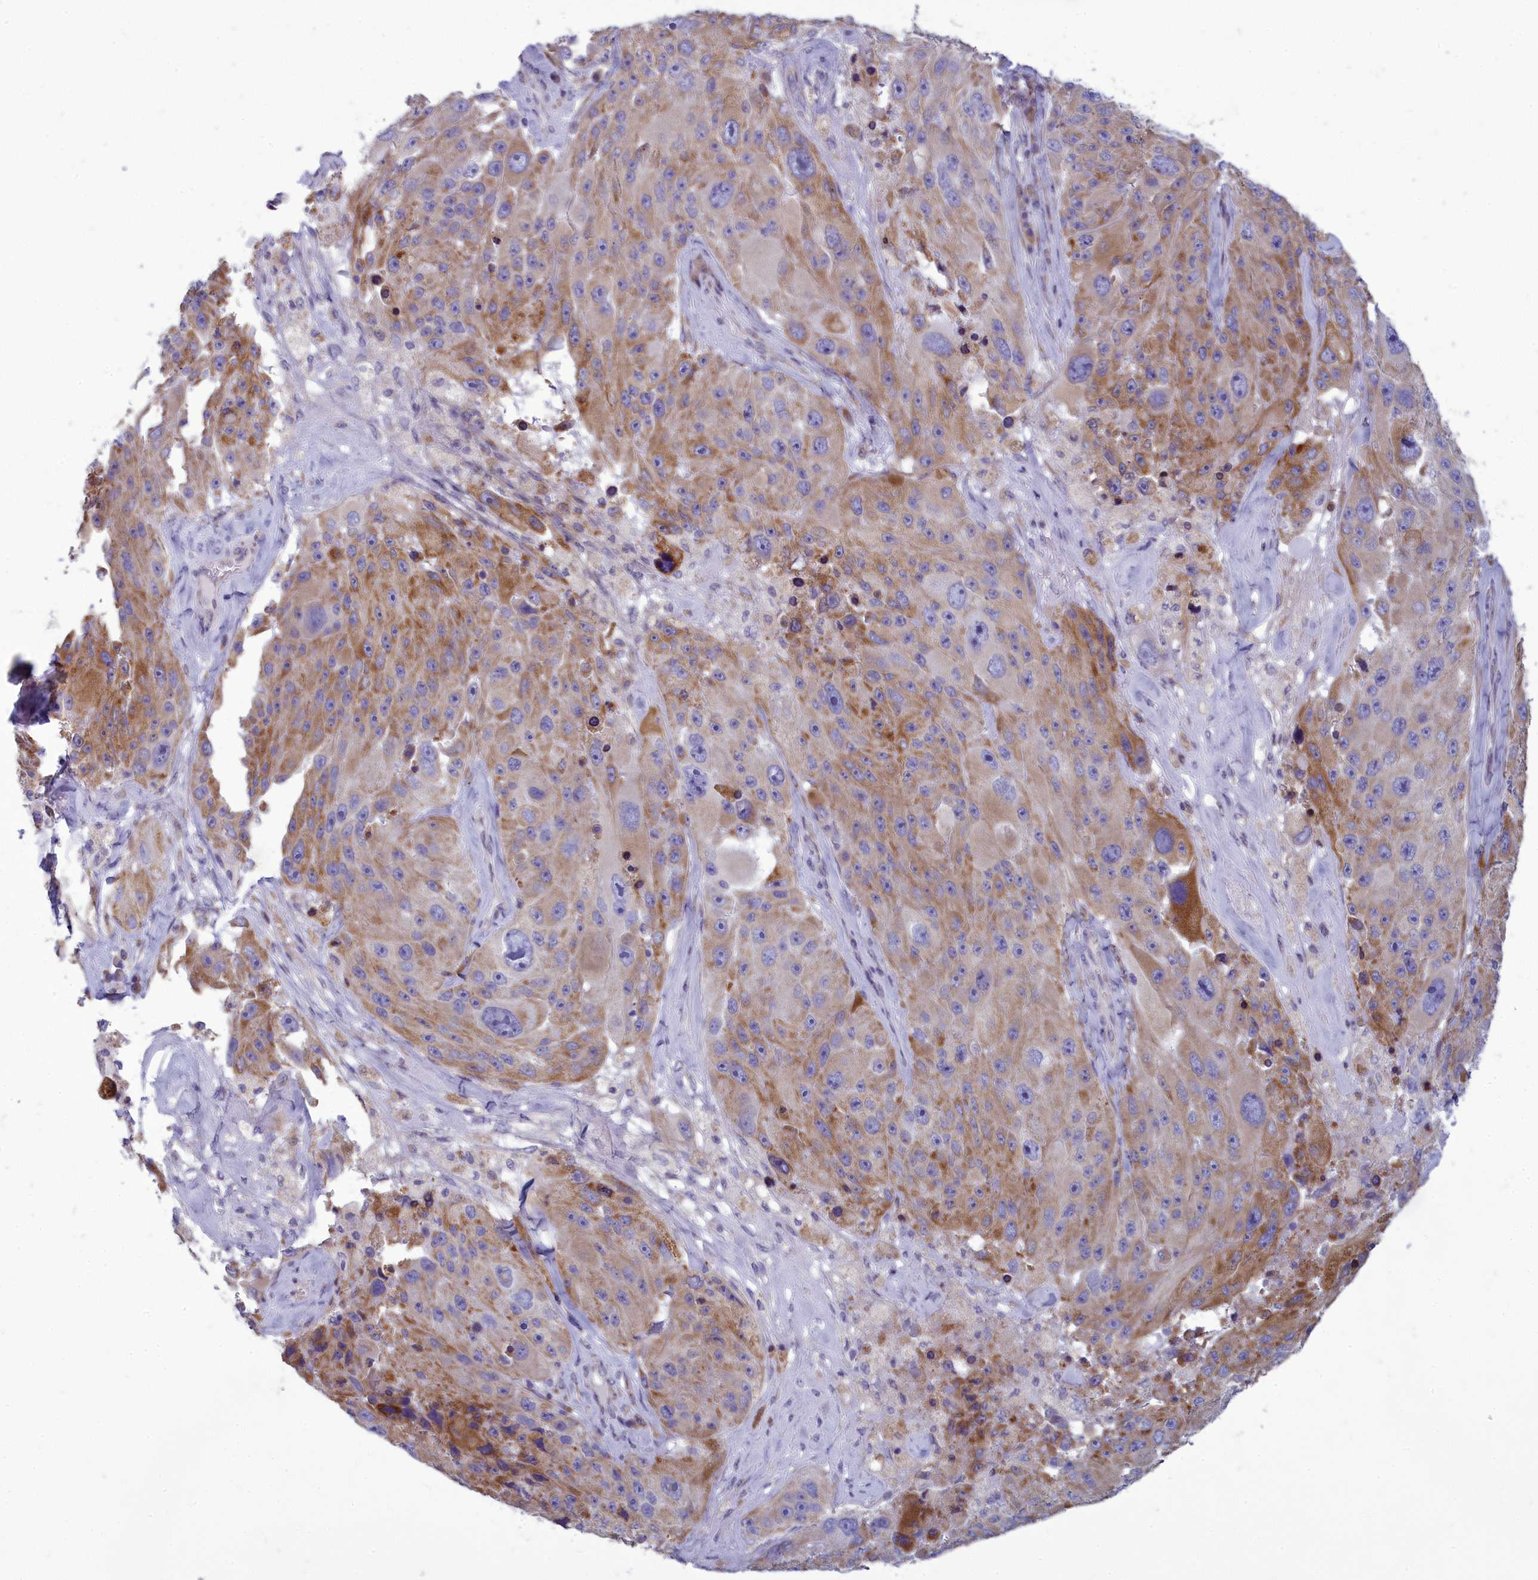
{"staining": {"intensity": "moderate", "quantity": "25%-75%", "location": "cytoplasmic/membranous"}, "tissue": "melanoma", "cell_type": "Tumor cells", "image_type": "cancer", "snomed": [{"axis": "morphology", "description": "Malignant melanoma, Metastatic site"}, {"axis": "topography", "description": "Lymph node"}], "caption": "Brown immunohistochemical staining in malignant melanoma (metastatic site) demonstrates moderate cytoplasmic/membranous staining in approximately 25%-75% of tumor cells.", "gene": "CENATAC", "patient": {"sex": "male", "age": 62}}